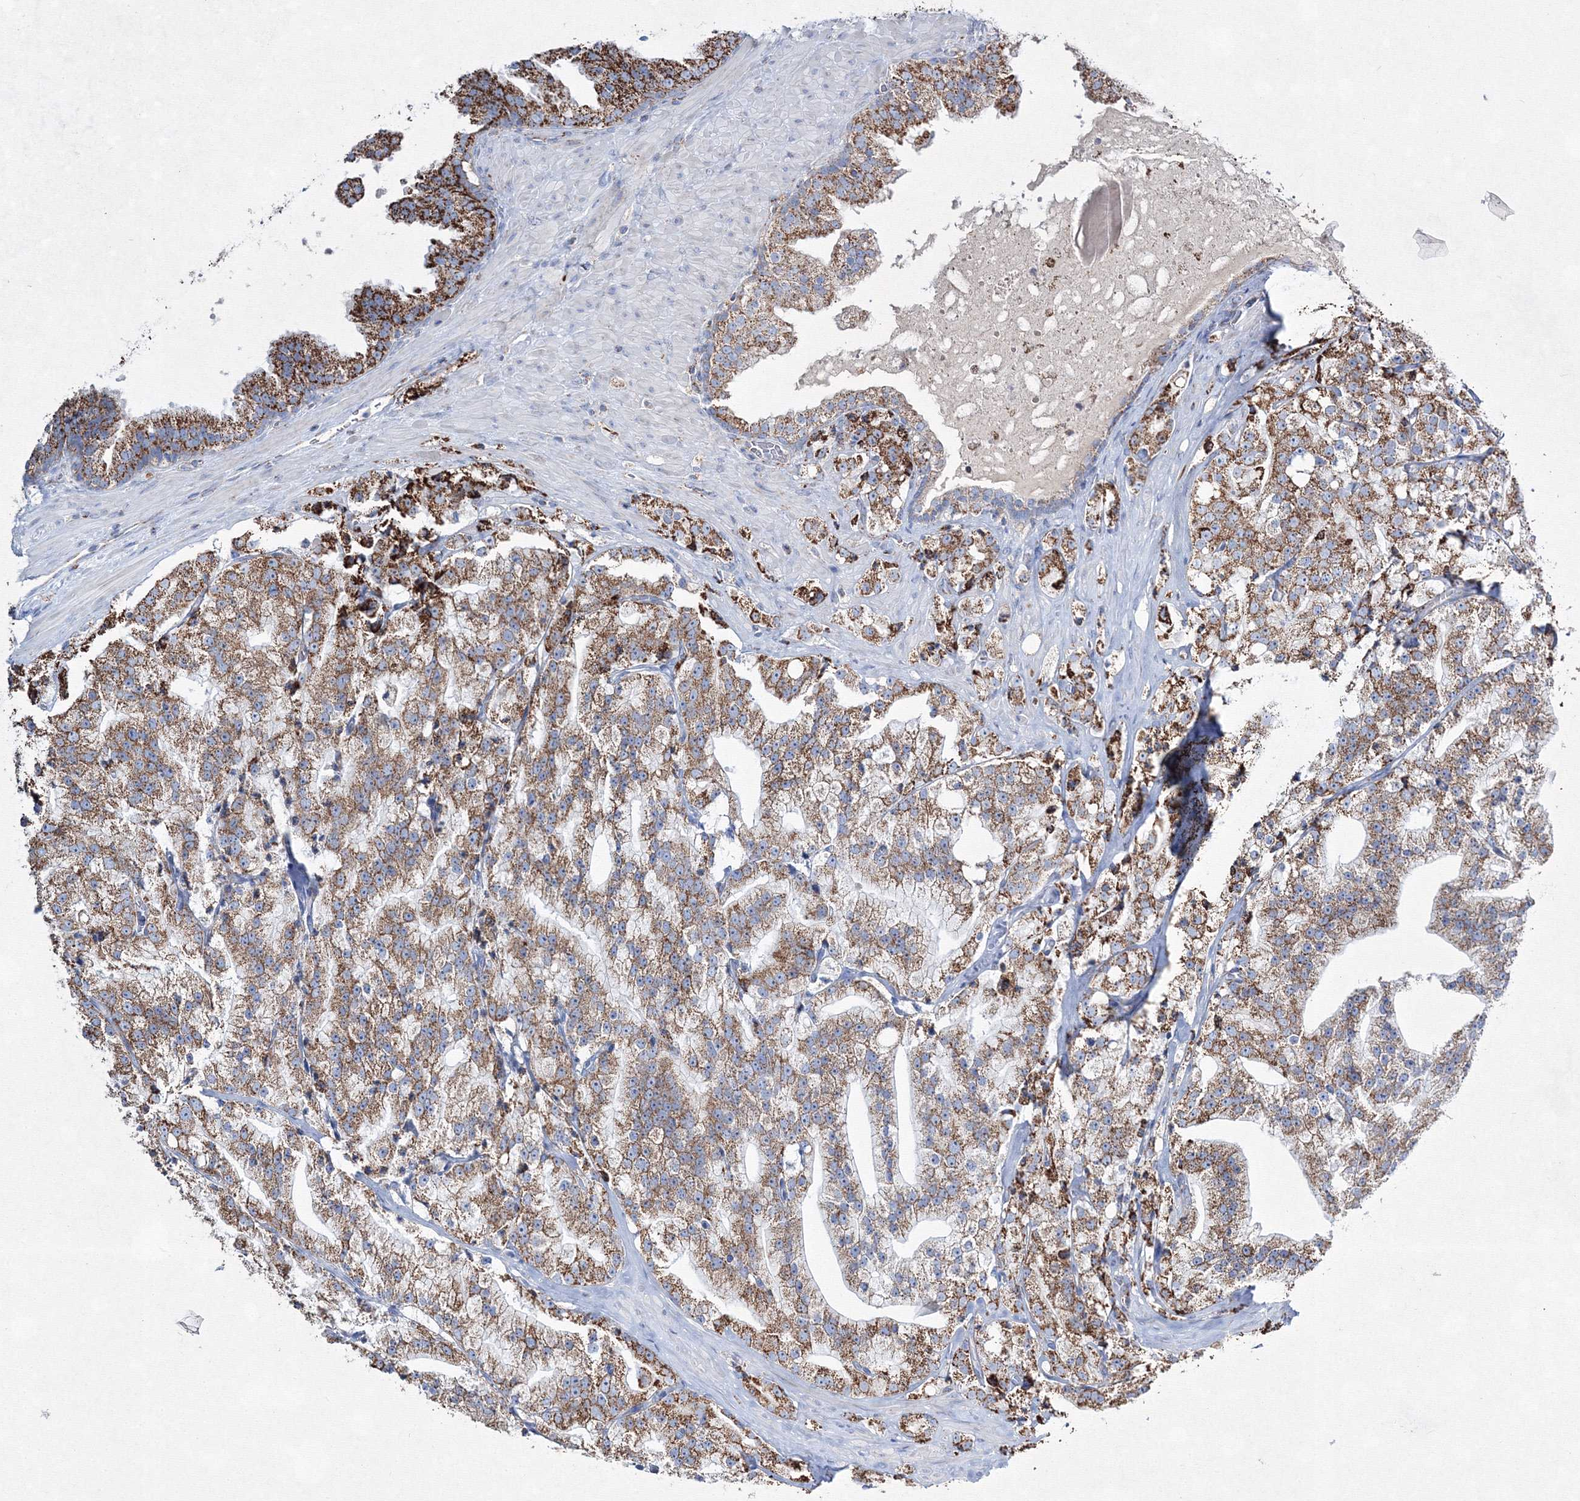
{"staining": {"intensity": "moderate", "quantity": ">75%", "location": "cytoplasmic/membranous"}, "tissue": "prostate cancer", "cell_type": "Tumor cells", "image_type": "cancer", "snomed": [{"axis": "morphology", "description": "Adenocarcinoma, High grade"}, {"axis": "topography", "description": "Prostate"}], "caption": "High-grade adenocarcinoma (prostate) stained with a brown dye demonstrates moderate cytoplasmic/membranous positive staining in about >75% of tumor cells.", "gene": "IGSF9", "patient": {"sex": "male", "age": 64}}